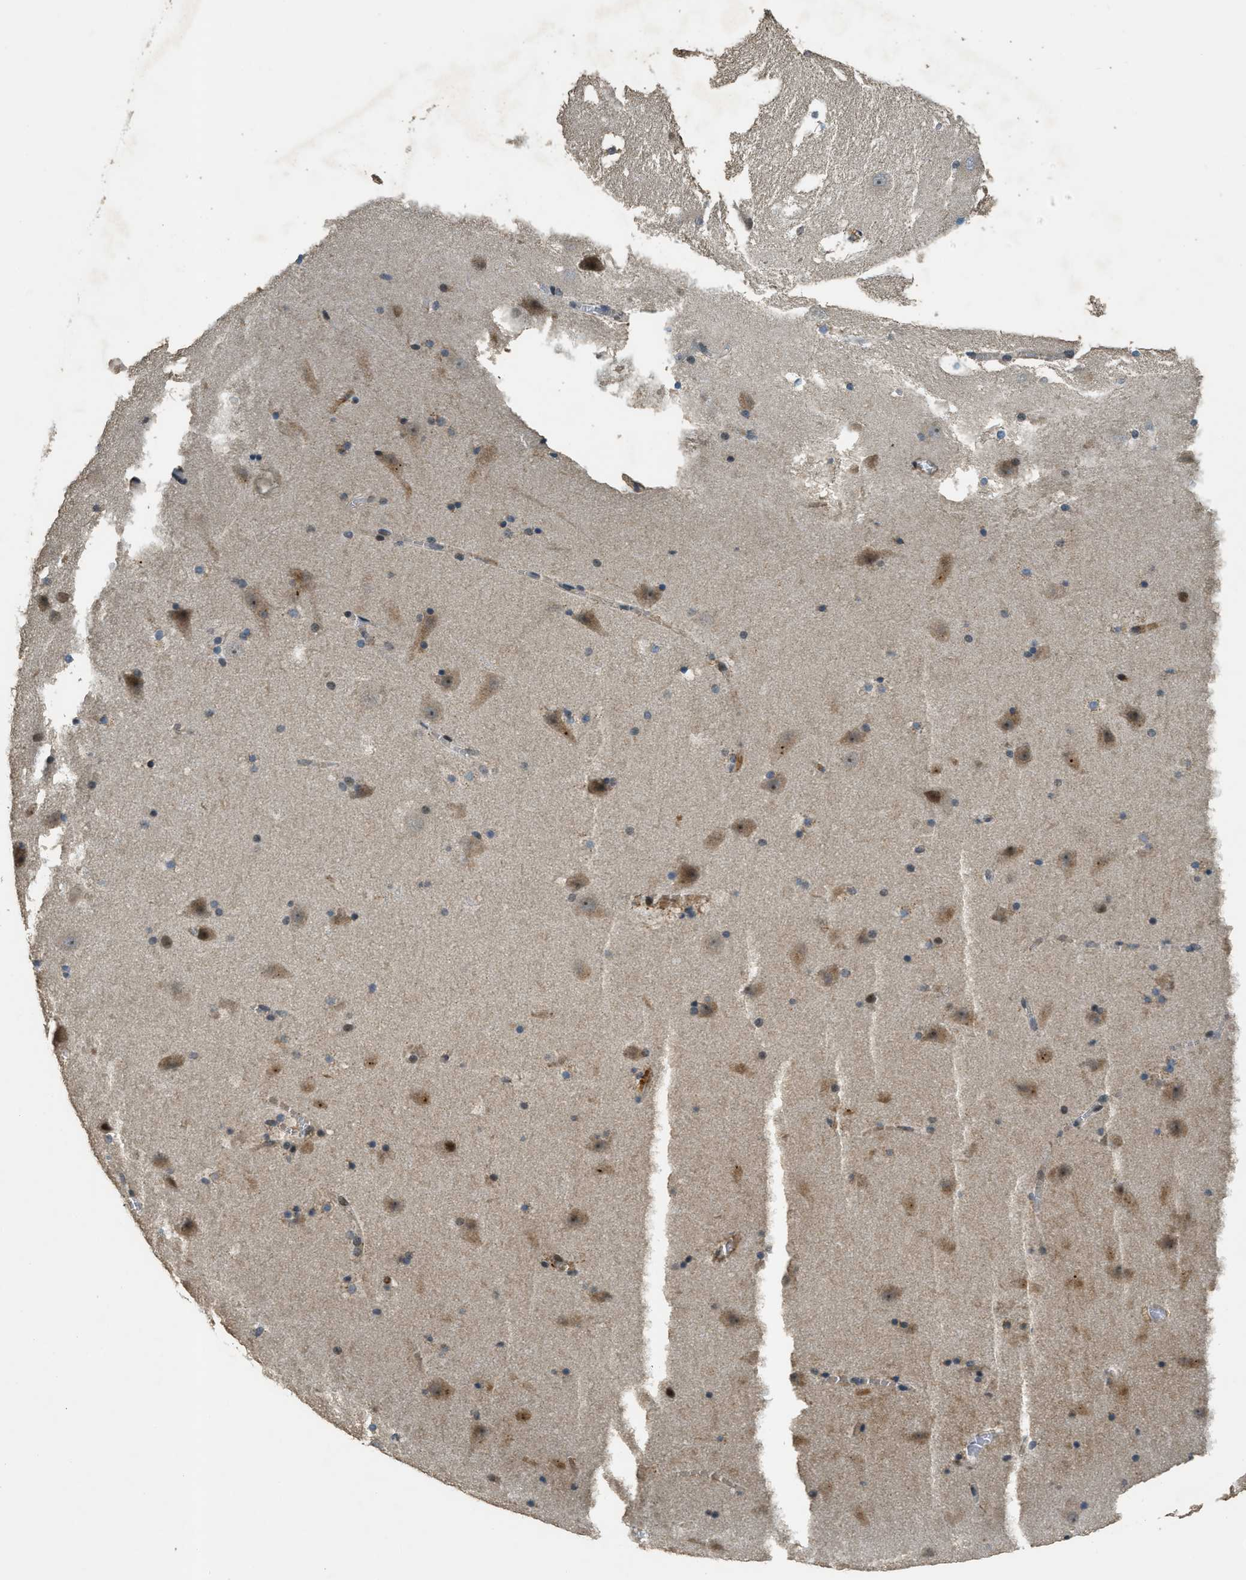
{"staining": {"intensity": "weak", "quantity": "<25%", "location": "cytoplasmic/membranous"}, "tissue": "hippocampus", "cell_type": "Glial cells", "image_type": "normal", "snomed": [{"axis": "morphology", "description": "Normal tissue, NOS"}, {"axis": "topography", "description": "Hippocampus"}], "caption": "This is an immunohistochemistry (IHC) photomicrograph of unremarkable human hippocampus. There is no expression in glial cells.", "gene": "MED21", "patient": {"sex": "male", "age": 45}}